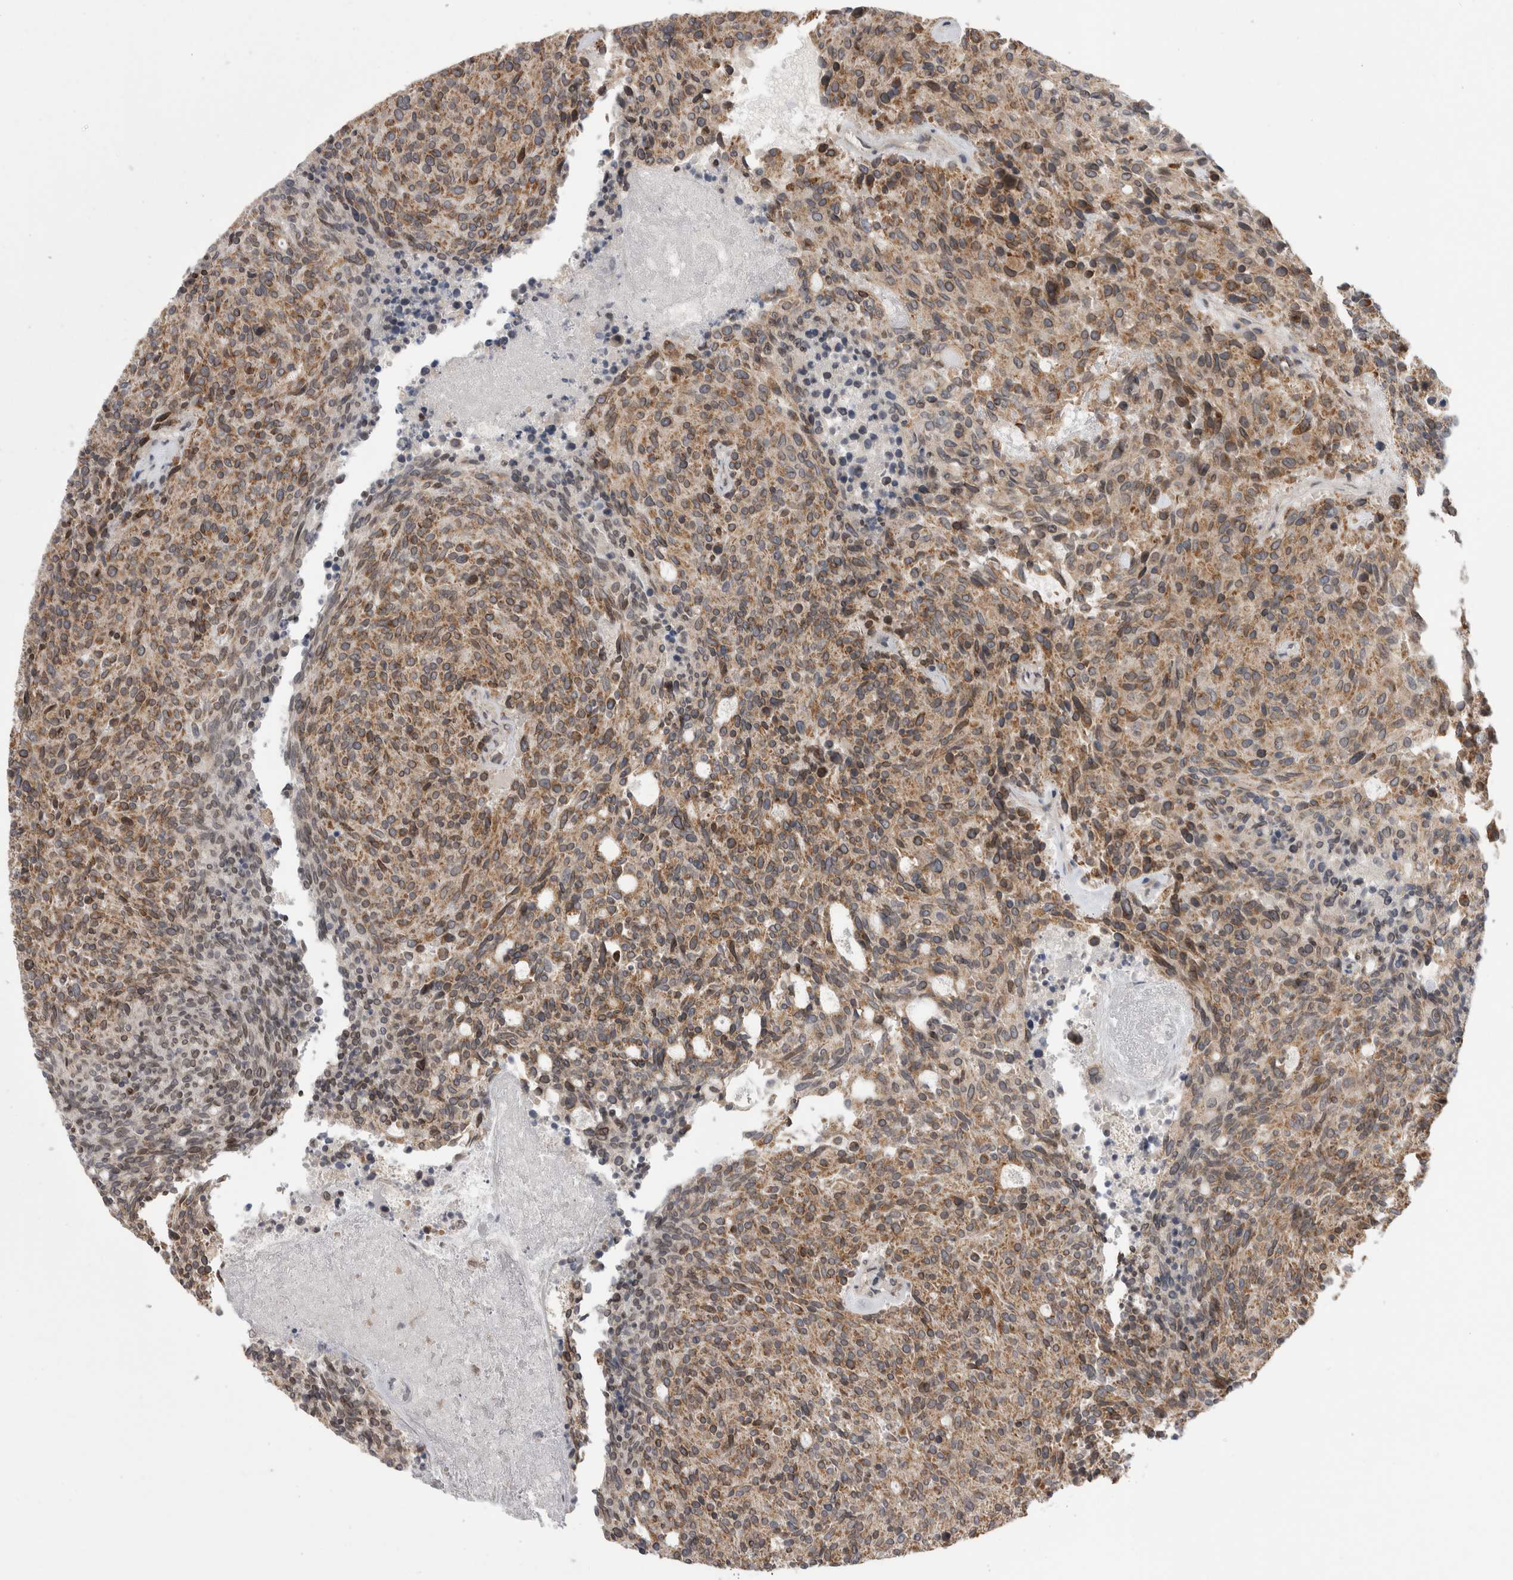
{"staining": {"intensity": "moderate", "quantity": ">75%", "location": "cytoplasmic/membranous"}, "tissue": "carcinoid", "cell_type": "Tumor cells", "image_type": "cancer", "snomed": [{"axis": "morphology", "description": "Carcinoid, malignant, NOS"}, {"axis": "topography", "description": "Pancreas"}], "caption": "Moderate cytoplasmic/membranous protein staining is seen in approximately >75% of tumor cells in carcinoid.", "gene": "DARS2", "patient": {"sex": "female", "age": 54}}